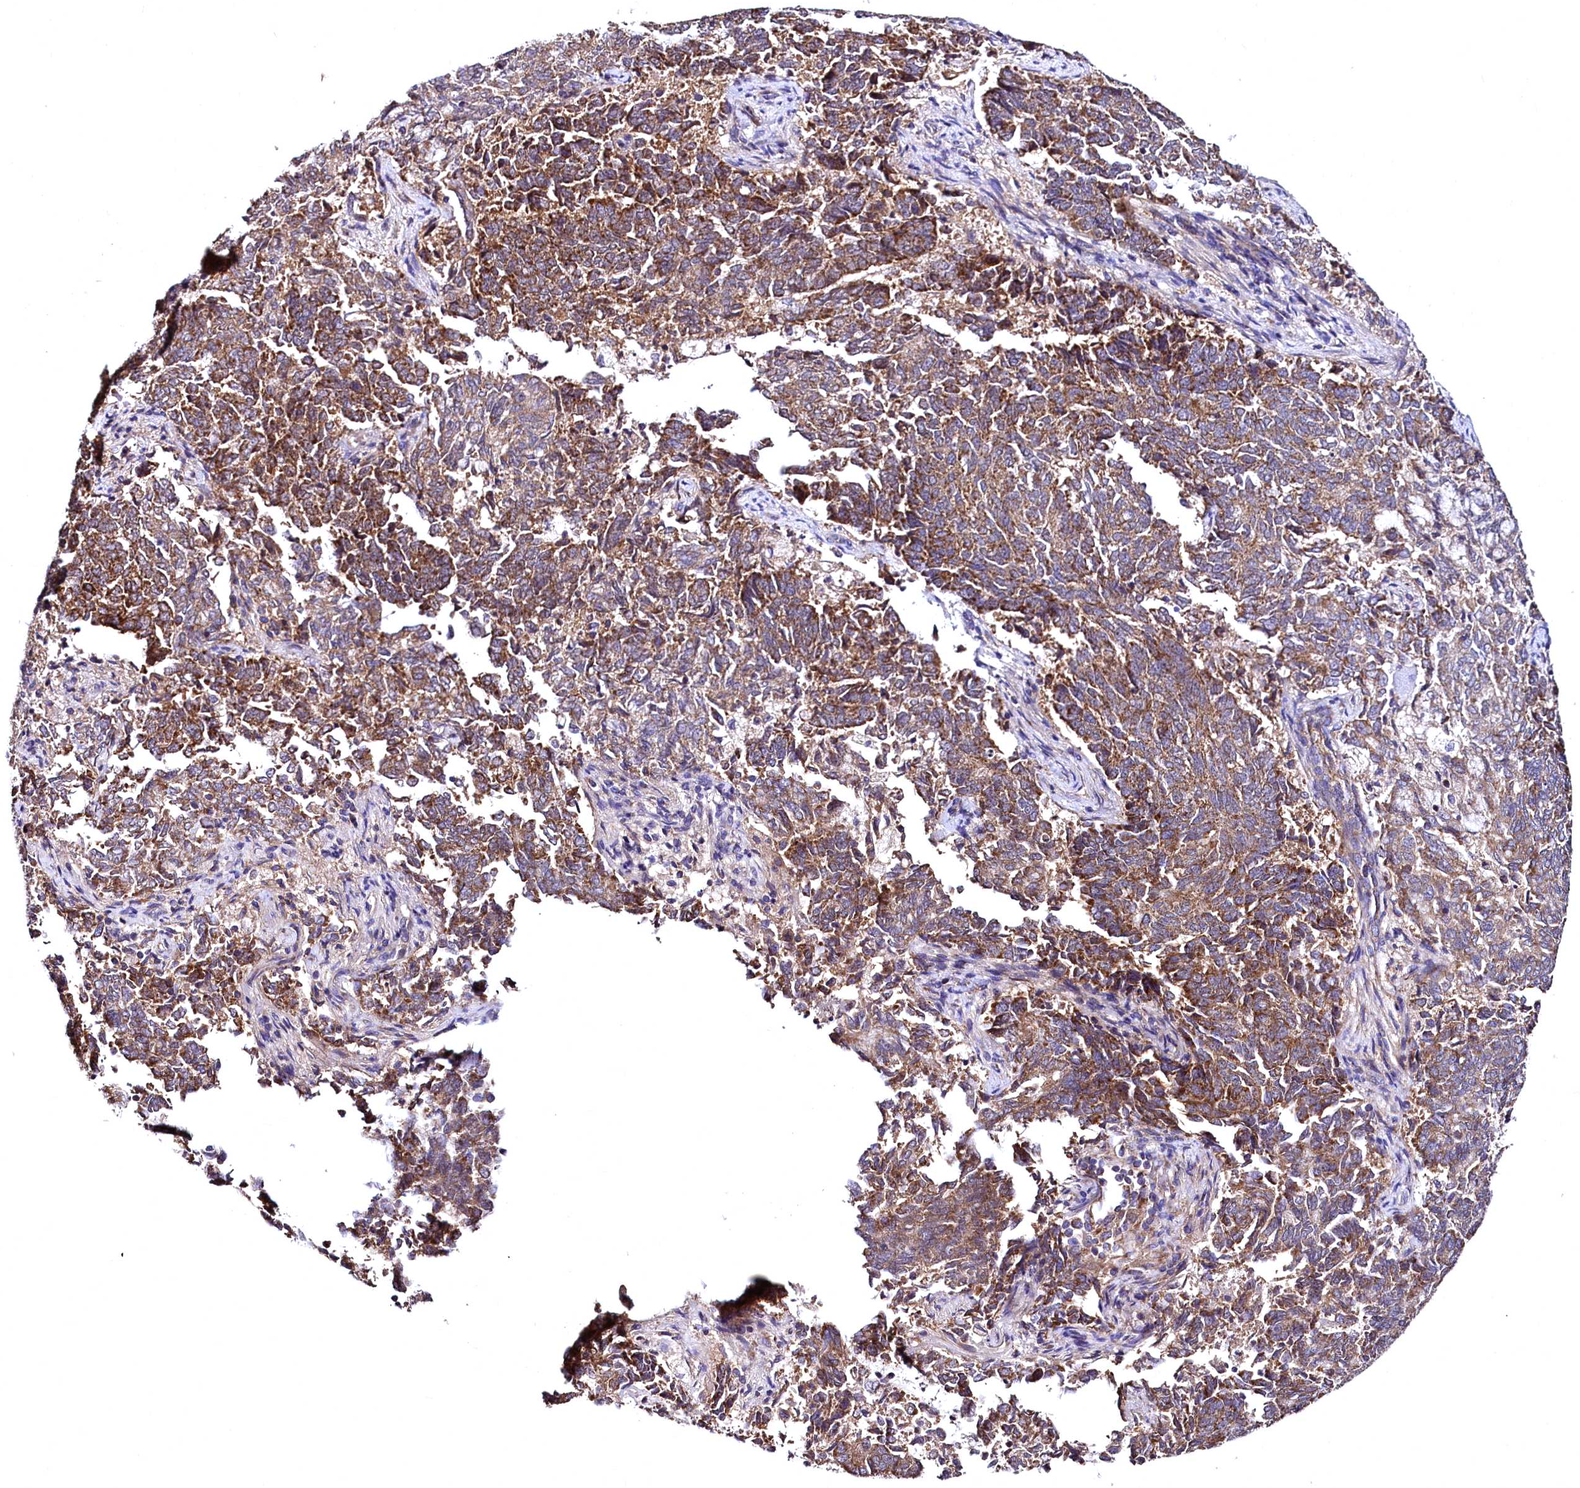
{"staining": {"intensity": "moderate", "quantity": ">75%", "location": "cytoplasmic/membranous"}, "tissue": "endometrial cancer", "cell_type": "Tumor cells", "image_type": "cancer", "snomed": [{"axis": "morphology", "description": "Adenocarcinoma, NOS"}, {"axis": "topography", "description": "Endometrium"}], "caption": "An image of human endometrial adenocarcinoma stained for a protein displays moderate cytoplasmic/membranous brown staining in tumor cells.", "gene": "MRPL57", "patient": {"sex": "female", "age": 80}}